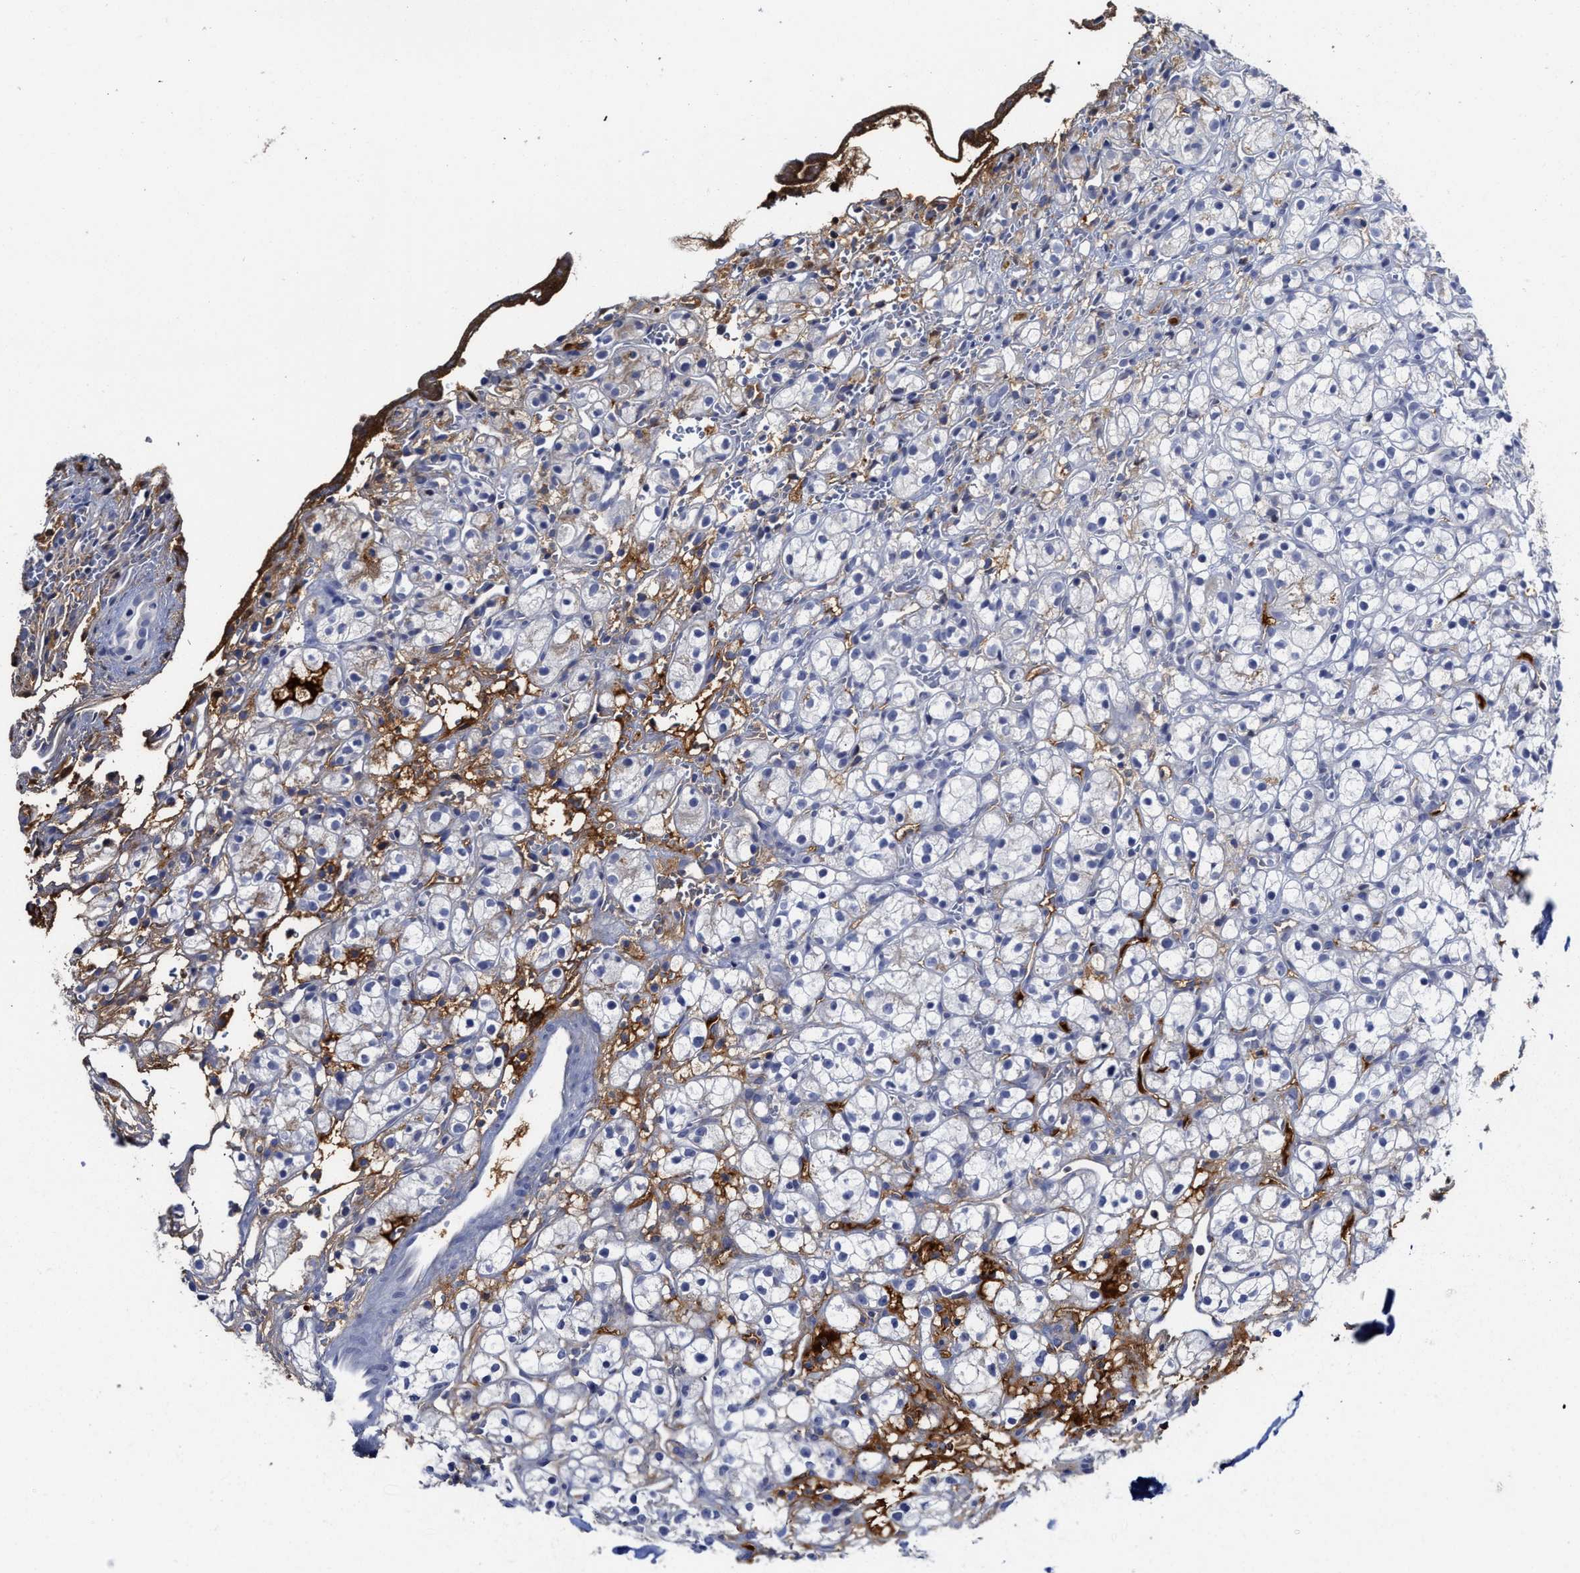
{"staining": {"intensity": "negative", "quantity": "none", "location": "none"}, "tissue": "renal cancer", "cell_type": "Tumor cells", "image_type": "cancer", "snomed": [{"axis": "morphology", "description": "Adenocarcinoma, NOS"}, {"axis": "topography", "description": "Kidney"}], "caption": "IHC of human adenocarcinoma (renal) exhibits no expression in tumor cells.", "gene": "C2", "patient": {"sex": "male", "age": 61}}